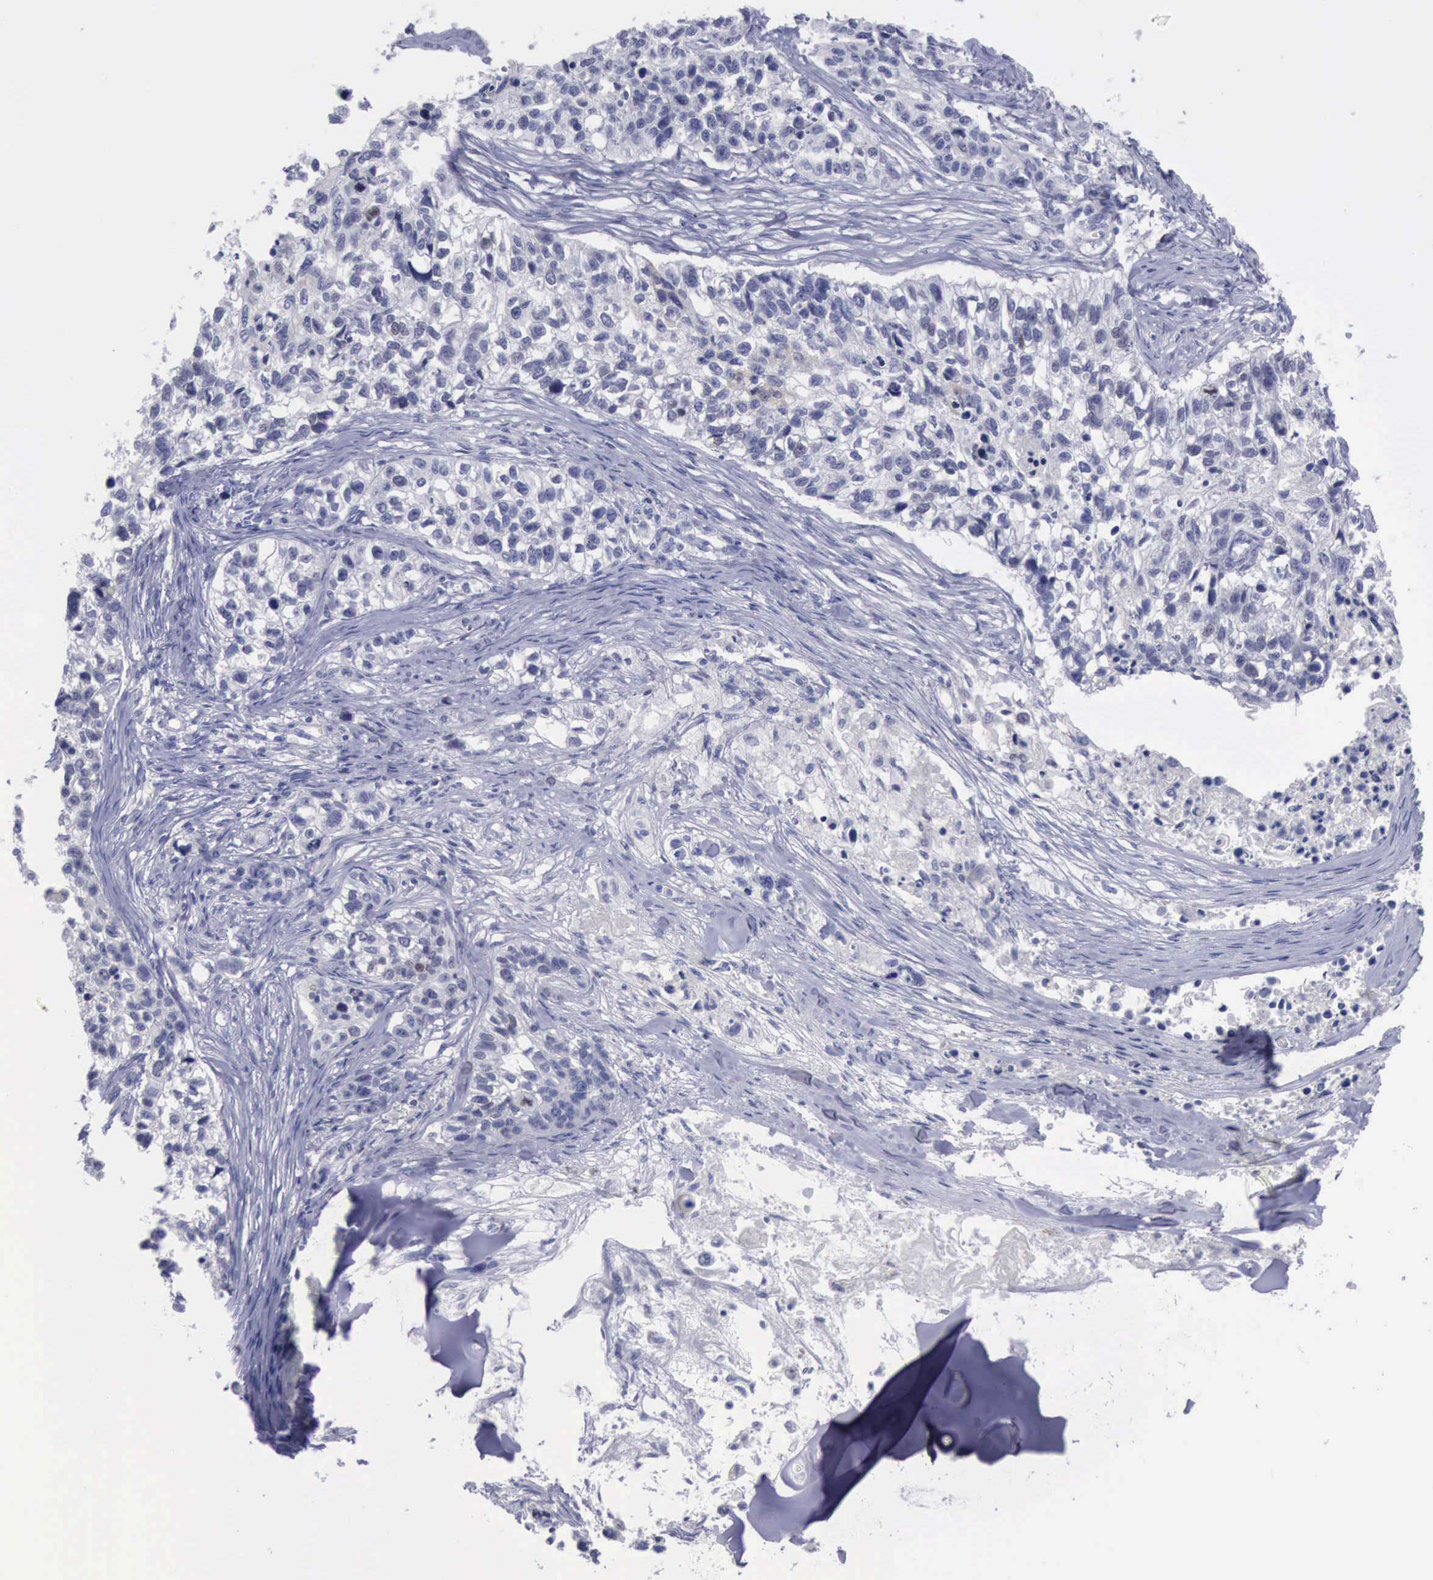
{"staining": {"intensity": "negative", "quantity": "none", "location": "none"}, "tissue": "lung cancer", "cell_type": "Tumor cells", "image_type": "cancer", "snomed": [{"axis": "morphology", "description": "Squamous cell carcinoma, NOS"}, {"axis": "topography", "description": "Lymph node"}, {"axis": "topography", "description": "Lung"}], "caption": "The micrograph exhibits no significant staining in tumor cells of squamous cell carcinoma (lung).", "gene": "SATB2", "patient": {"sex": "male", "age": 74}}